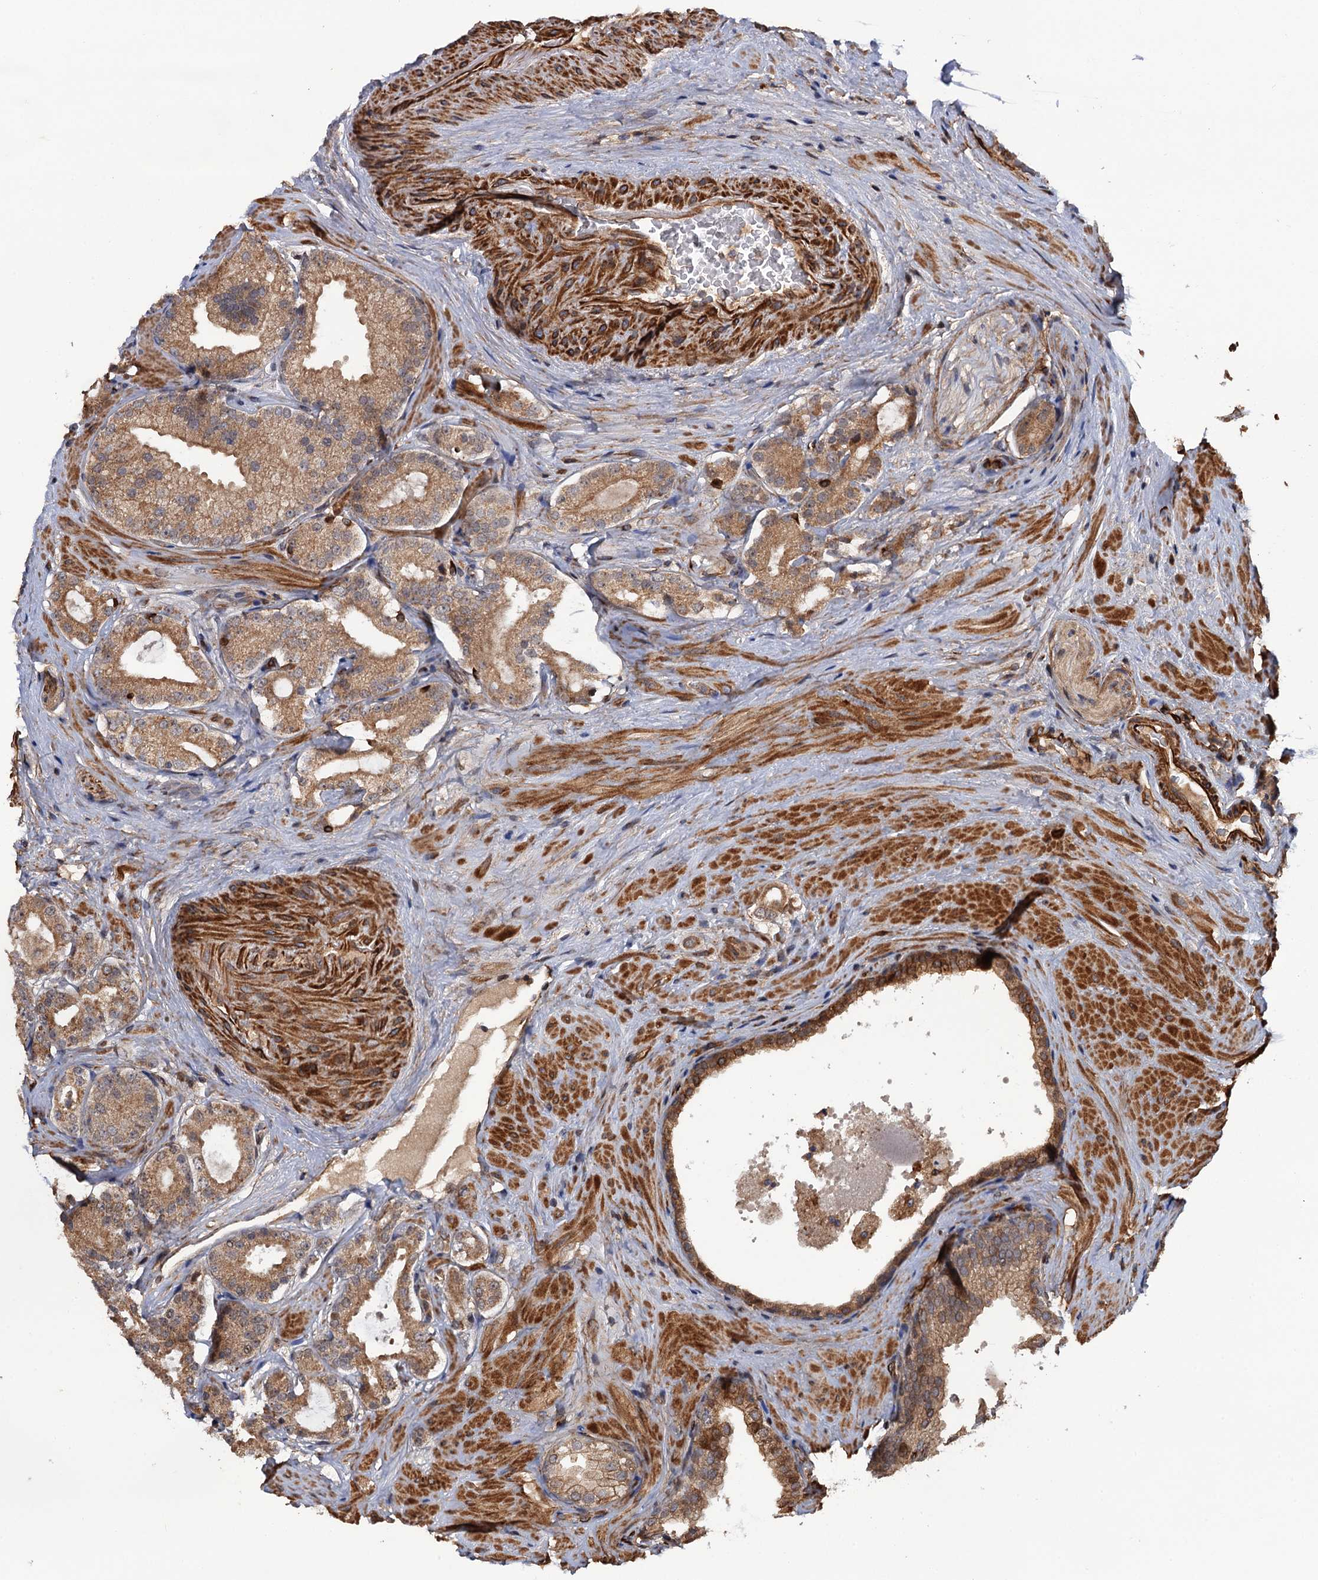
{"staining": {"intensity": "moderate", "quantity": ">75%", "location": "cytoplasmic/membranous"}, "tissue": "prostate cancer", "cell_type": "Tumor cells", "image_type": "cancer", "snomed": [{"axis": "morphology", "description": "Adenocarcinoma, High grade"}, {"axis": "topography", "description": "Prostate"}], "caption": "Prostate cancer stained with a protein marker demonstrates moderate staining in tumor cells.", "gene": "FSIP1", "patient": {"sex": "male", "age": 65}}